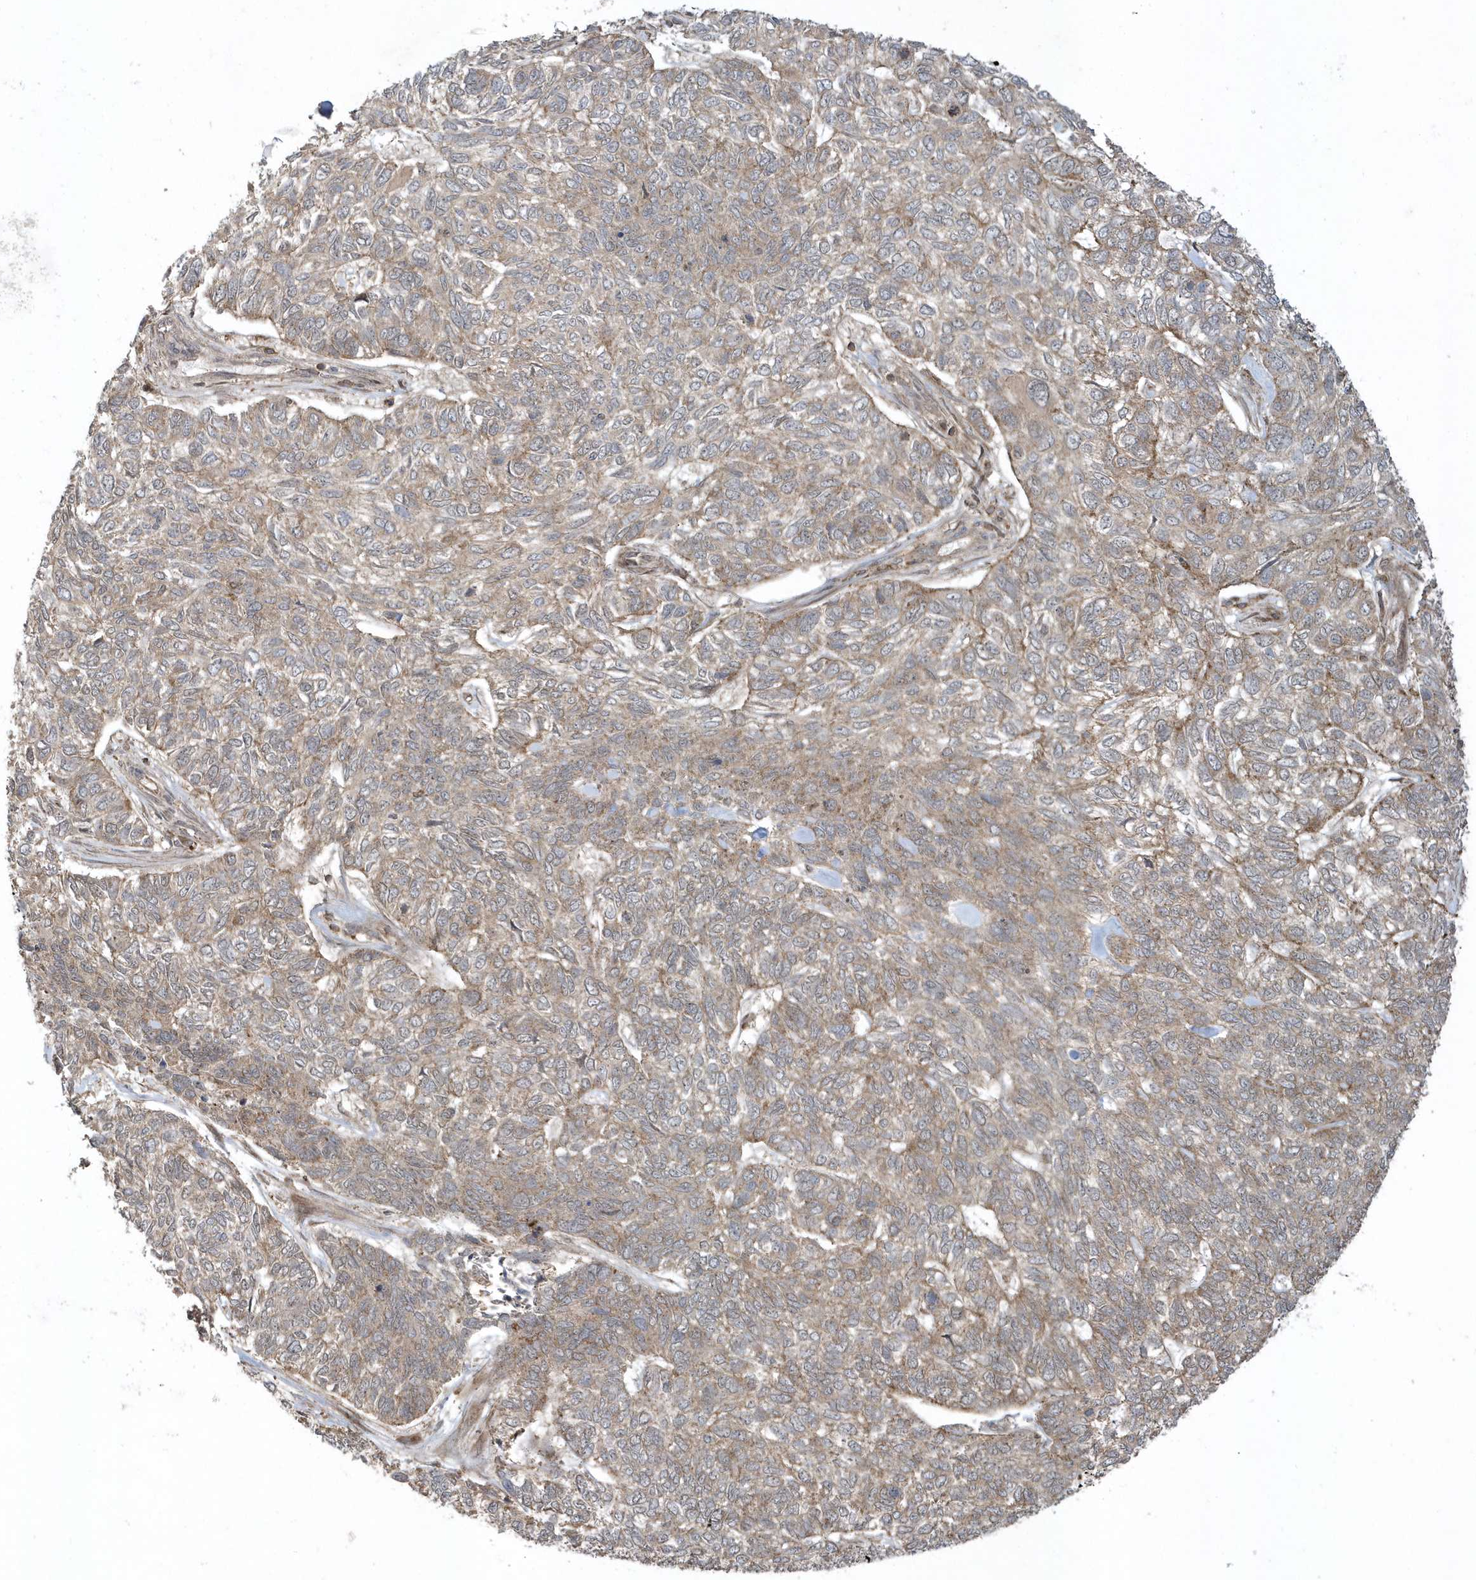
{"staining": {"intensity": "weak", "quantity": "25%-75%", "location": "cytoplasmic/membranous"}, "tissue": "skin cancer", "cell_type": "Tumor cells", "image_type": "cancer", "snomed": [{"axis": "morphology", "description": "Basal cell carcinoma"}, {"axis": "topography", "description": "Skin"}], "caption": "Basal cell carcinoma (skin) tissue shows weak cytoplasmic/membranous staining in approximately 25%-75% of tumor cells", "gene": "STAMBP", "patient": {"sex": "female", "age": 65}}